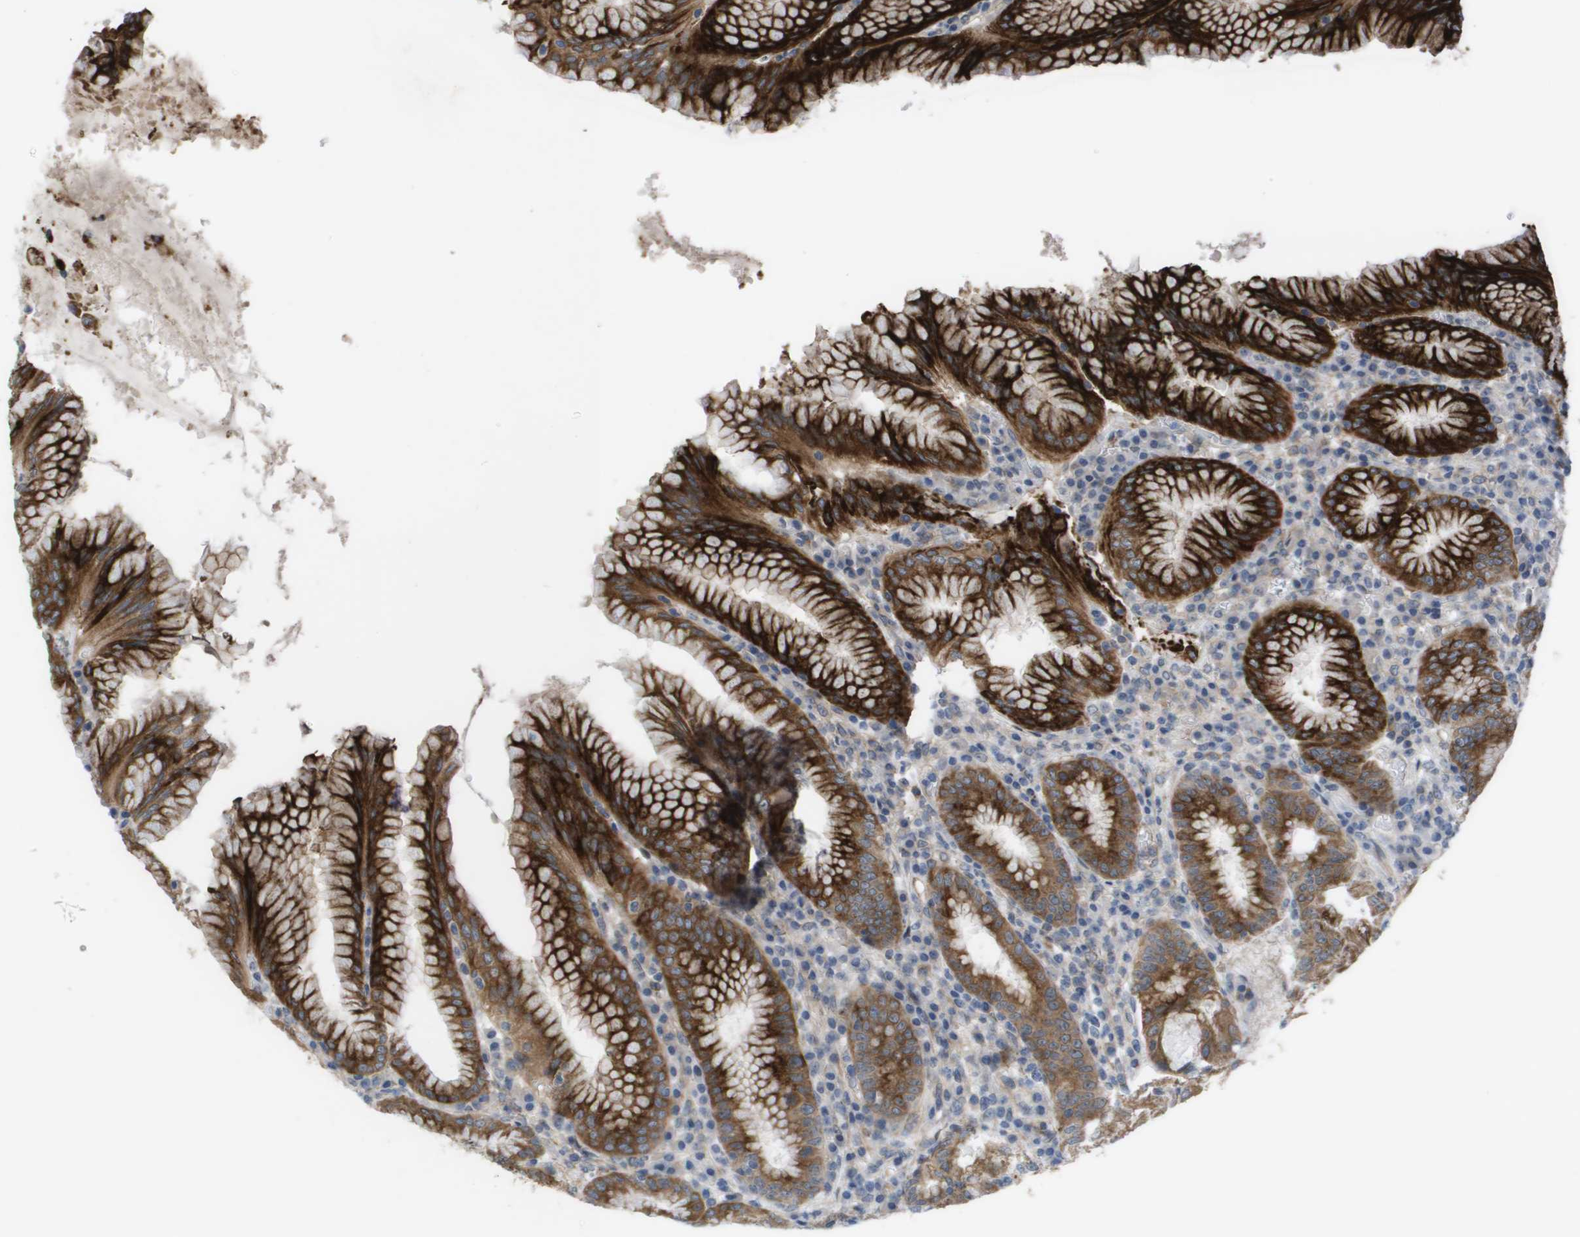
{"staining": {"intensity": "strong", "quantity": ">75%", "location": "cytoplasmic/membranous"}, "tissue": "stomach", "cell_type": "Glandular cells", "image_type": "normal", "snomed": [{"axis": "morphology", "description": "Normal tissue, NOS"}, {"axis": "topography", "description": "Stomach"}, {"axis": "topography", "description": "Stomach, lower"}], "caption": "This is a histology image of IHC staining of normal stomach, which shows strong staining in the cytoplasmic/membranous of glandular cells.", "gene": "MTARC2", "patient": {"sex": "female", "age": 56}}